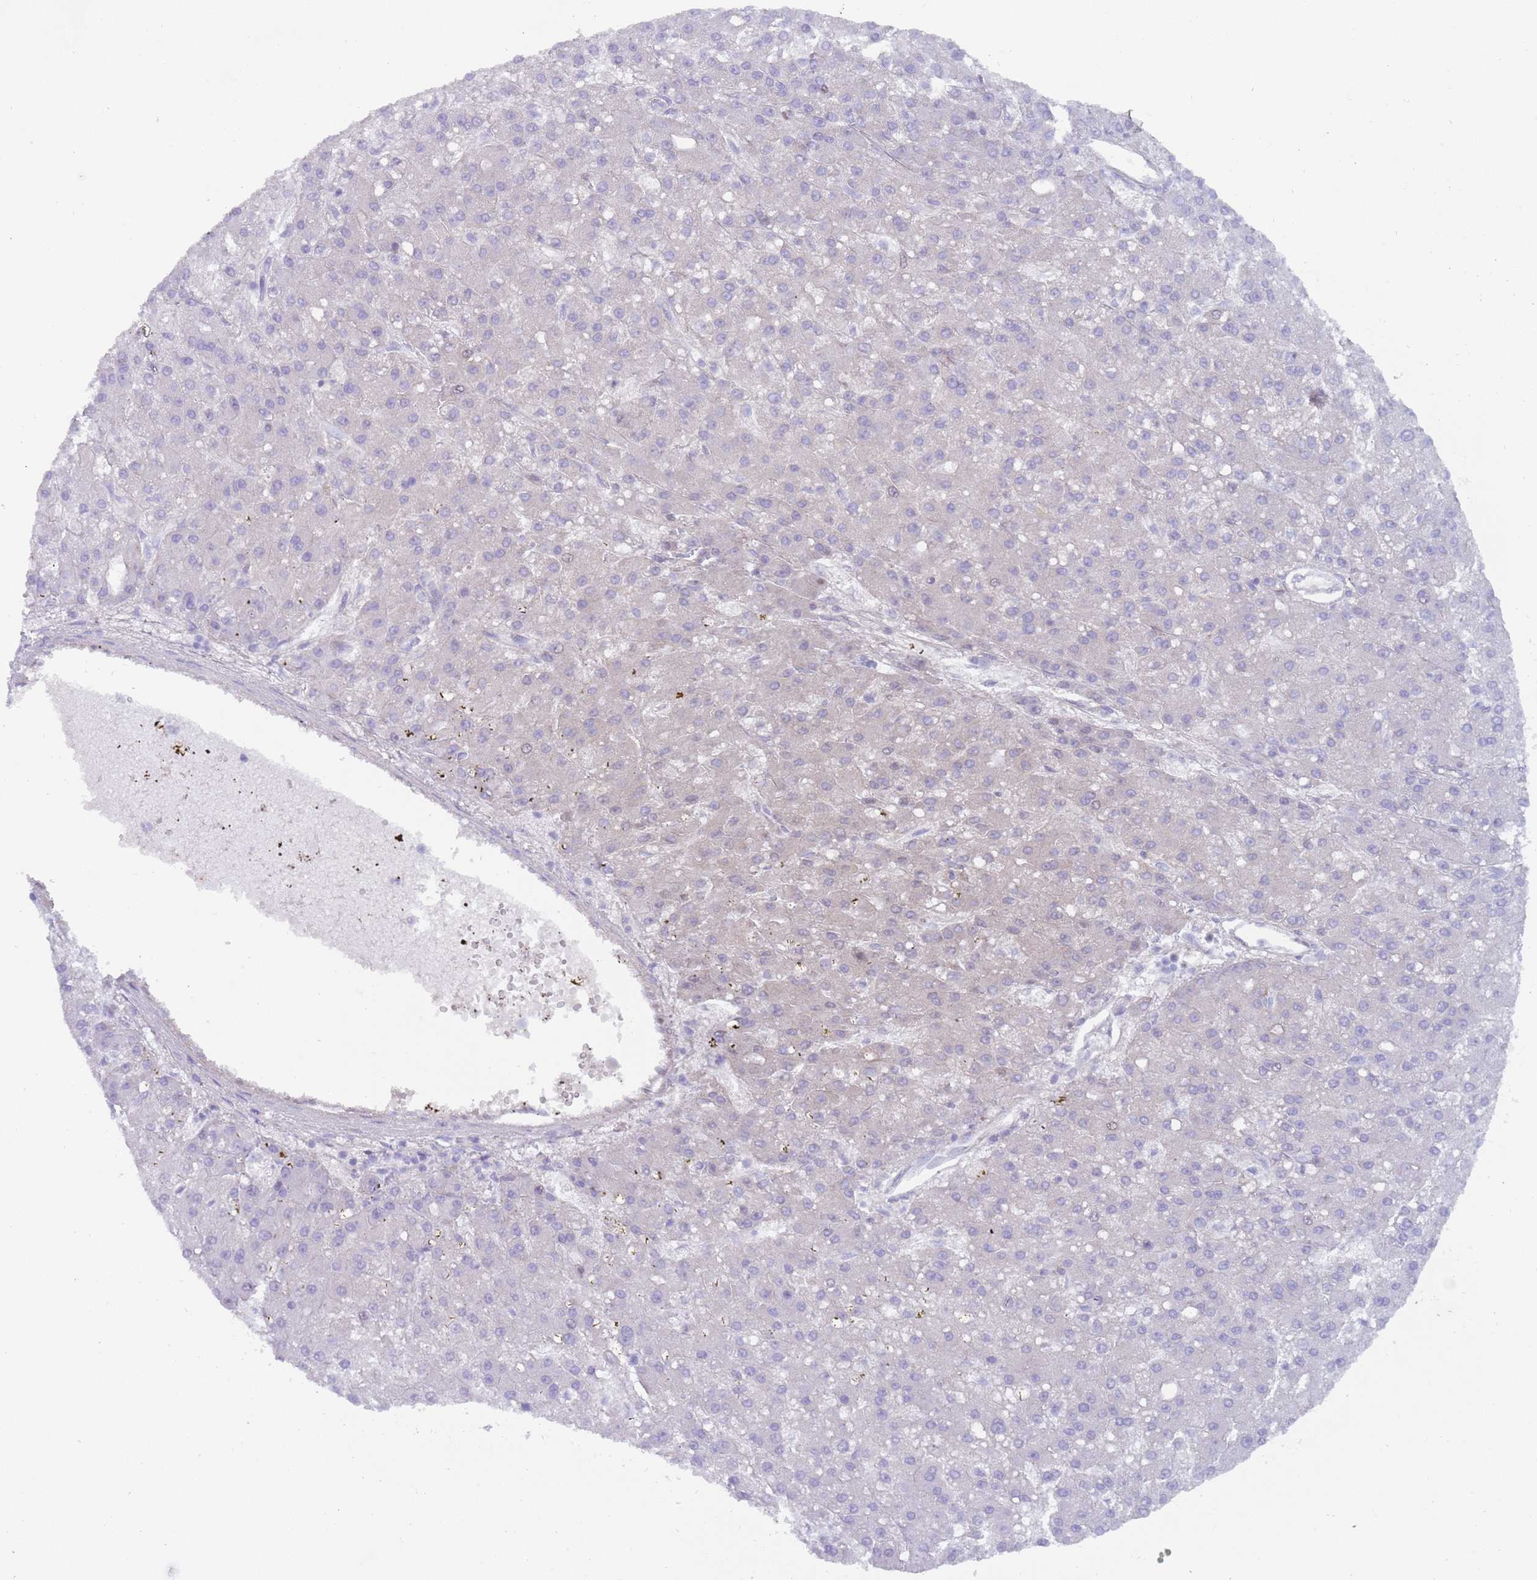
{"staining": {"intensity": "weak", "quantity": "<25%", "location": "nuclear"}, "tissue": "liver cancer", "cell_type": "Tumor cells", "image_type": "cancer", "snomed": [{"axis": "morphology", "description": "Carcinoma, Hepatocellular, NOS"}, {"axis": "topography", "description": "Liver"}], "caption": "Immunohistochemistry (IHC) micrograph of neoplastic tissue: liver cancer (hepatocellular carcinoma) stained with DAB (3,3'-diaminobenzidine) demonstrates no significant protein positivity in tumor cells.", "gene": "HDAC8", "patient": {"sex": "male", "age": 67}}